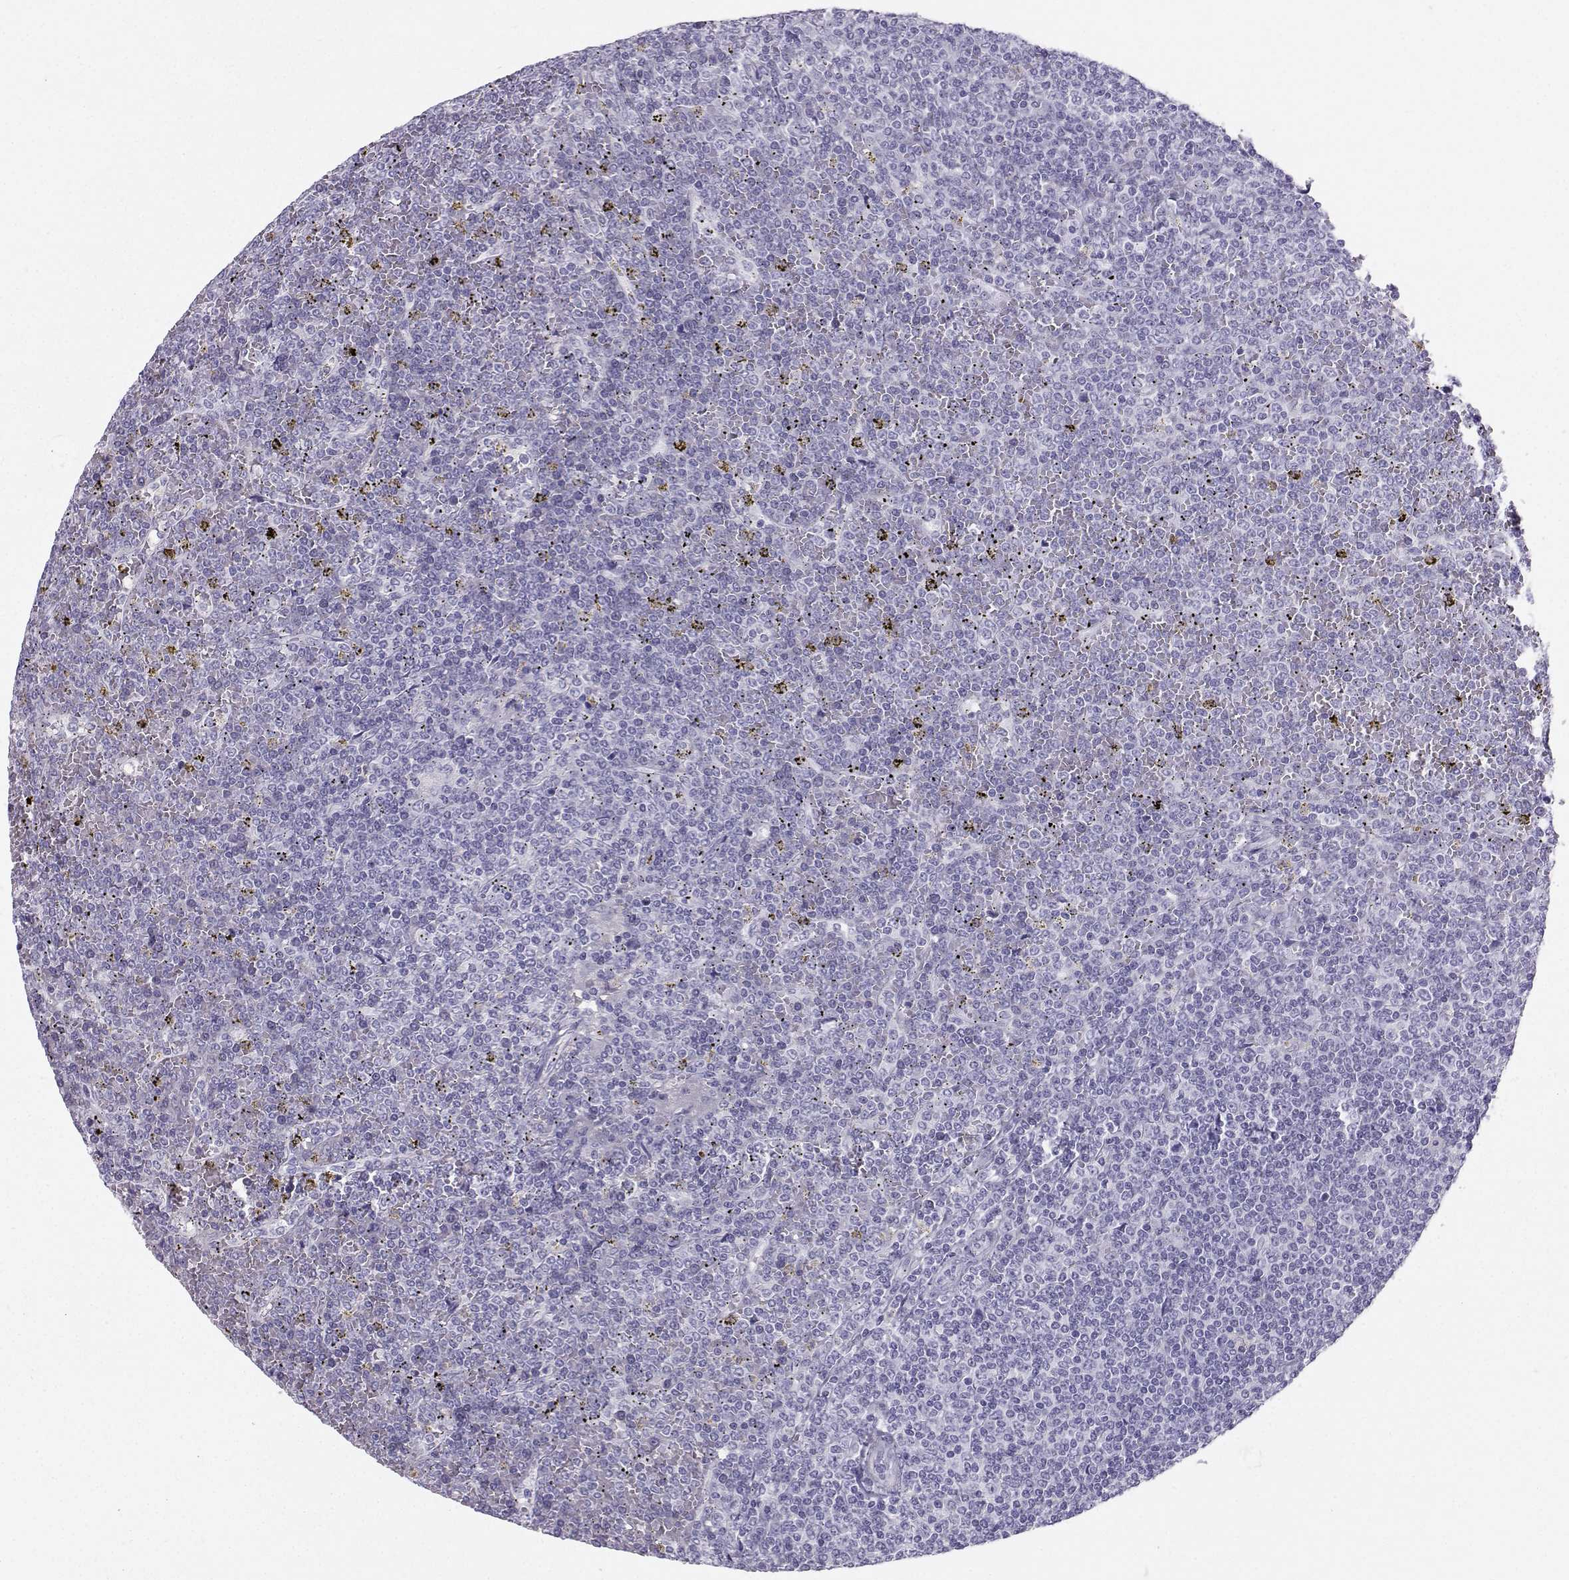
{"staining": {"intensity": "negative", "quantity": "none", "location": "none"}, "tissue": "lymphoma", "cell_type": "Tumor cells", "image_type": "cancer", "snomed": [{"axis": "morphology", "description": "Malignant lymphoma, non-Hodgkin's type, Low grade"}, {"axis": "topography", "description": "Spleen"}], "caption": "Photomicrograph shows no significant protein staining in tumor cells of low-grade malignant lymphoma, non-Hodgkin's type.", "gene": "IQCD", "patient": {"sex": "female", "age": 19}}